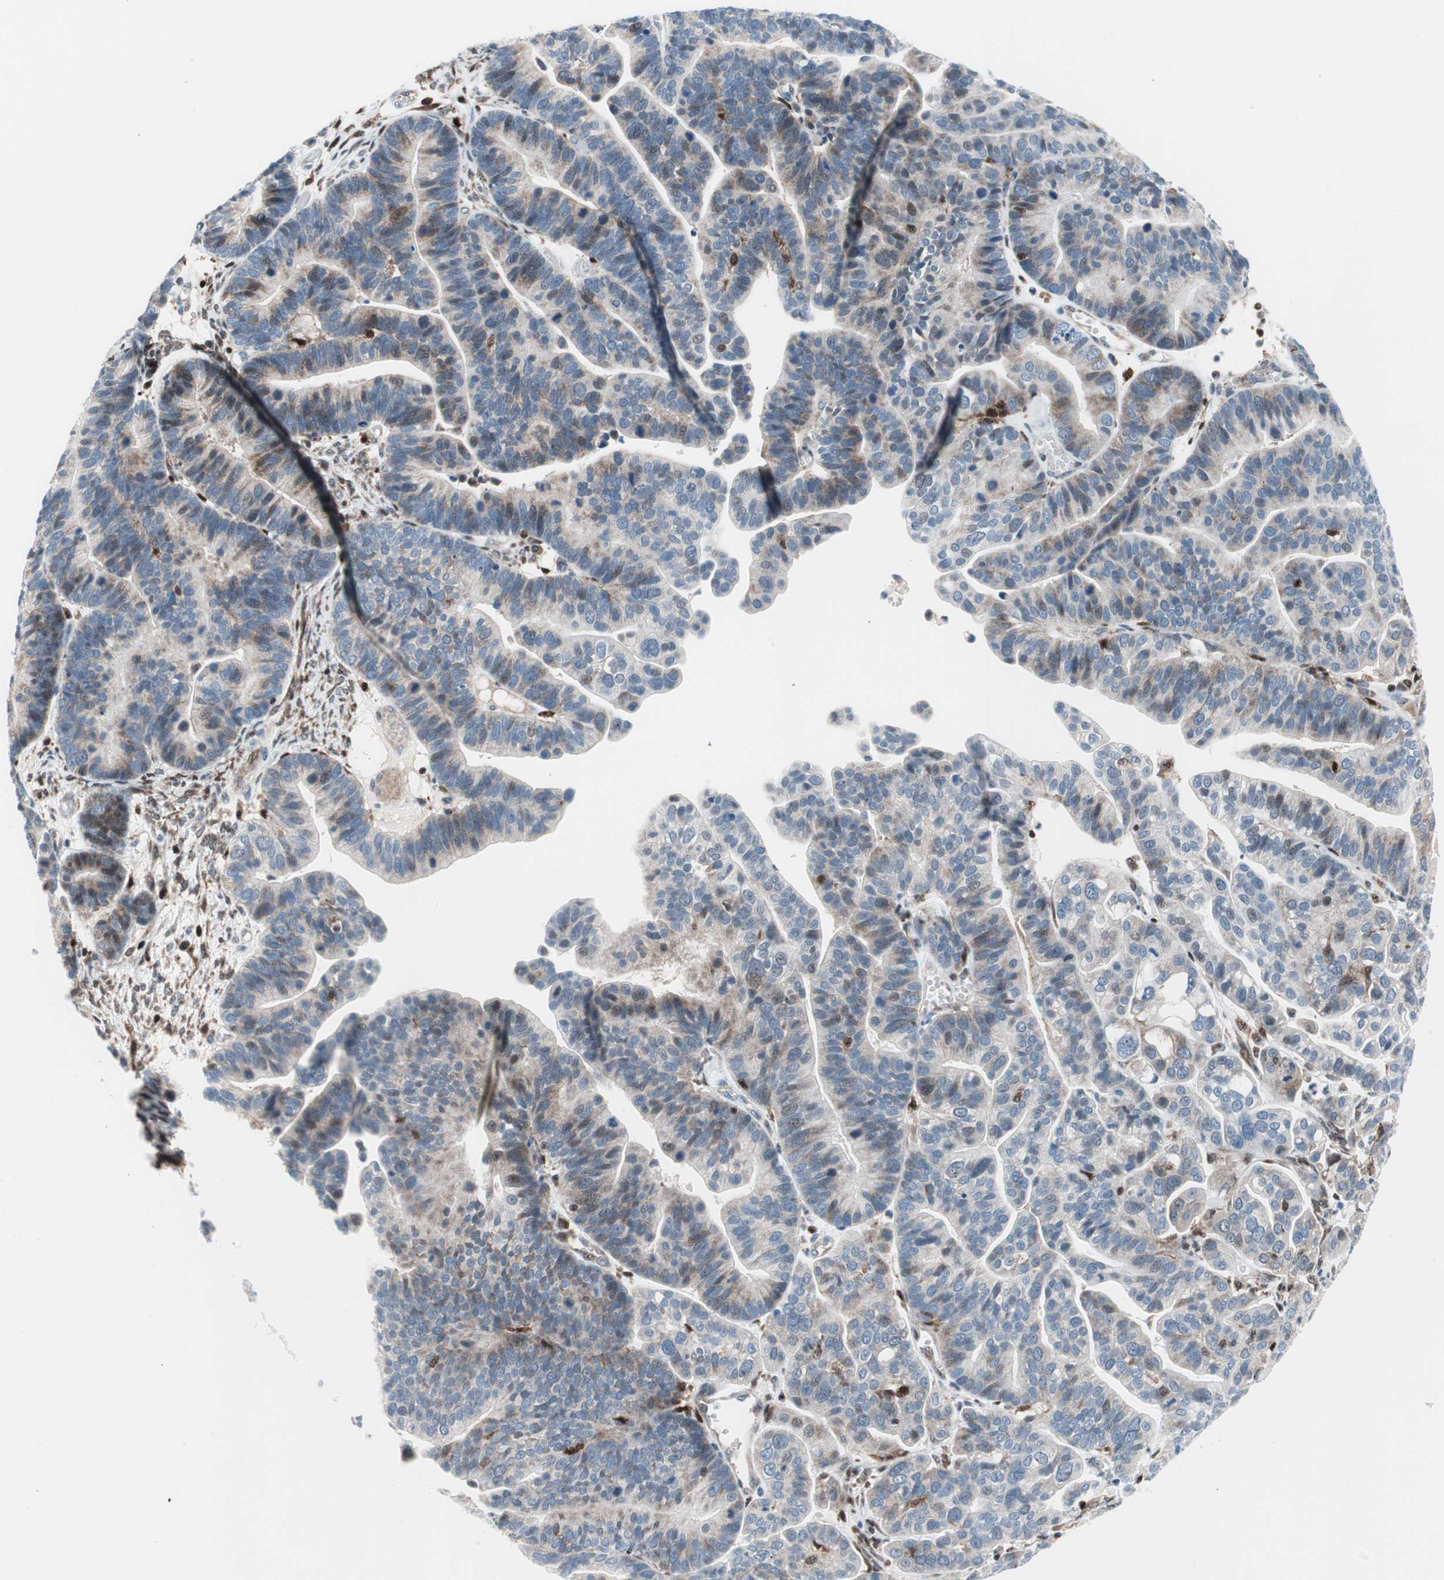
{"staining": {"intensity": "moderate", "quantity": "25%-75%", "location": "cytoplasmic/membranous,nuclear"}, "tissue": "ovarian cancer", "cell_type": "Tumor cells", "image_type": "cancer", "snomed": [{"axis": "morphology", "description": "Cystadenocarcinoma, serous, NOS"}, {"axis": "topography", "description": "Ovary"}], "caption": "DAB immunohistochemical staining of human ovarian serous cystadenocarcinoma shows moderate cytoplasmic/membranous and nuclear protein expression in about 25%-75% of tumor cells. Immunohistochemistry (ihc) stains the protein of interest in brown and the nuclei are stained blue.", "gene": "RGS10", "patient": {"sex": "female", "age": 56}}